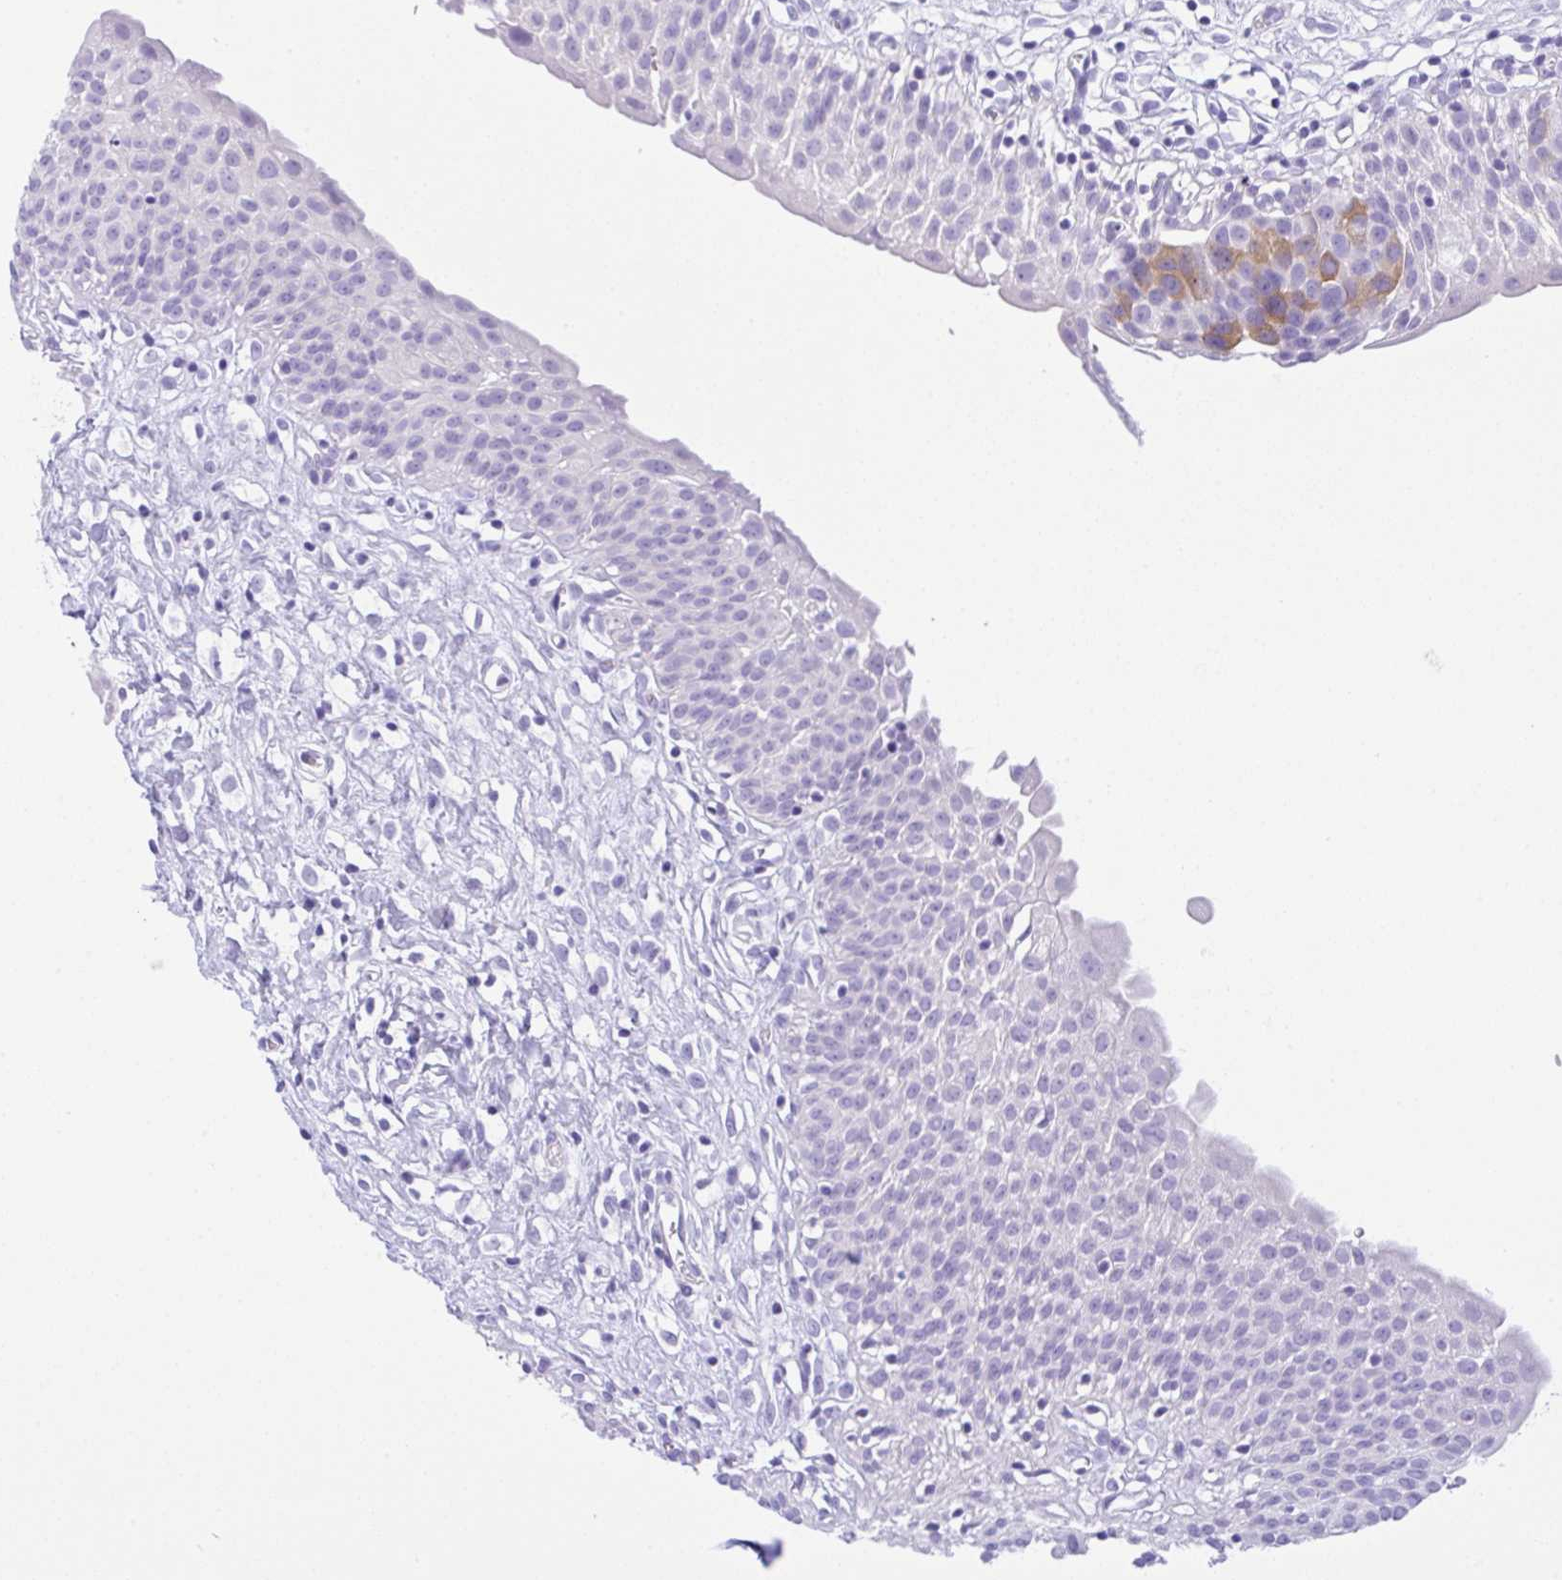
{"staining": {"intensity": "moderate", "quantity": "<25%", "location": "cytoplasmic/membranous"}, "tissue": "urinary bladder", "cell_type": "Urothelial cells", "image_type": "normal", "snomed": [{"axis": "morphology", "description": "Normal tissue, NOS"}, {"axis": "topography", "description": "Urinary bladder"}], "caption": "Moderate cytoplasmic/membranous positivity for a protein is identified in approximately <25% of urothelial cells of normal urinary bladder using IHC.", "gene": "RRM2", "patient": {"sex": "male", "age": 51}}